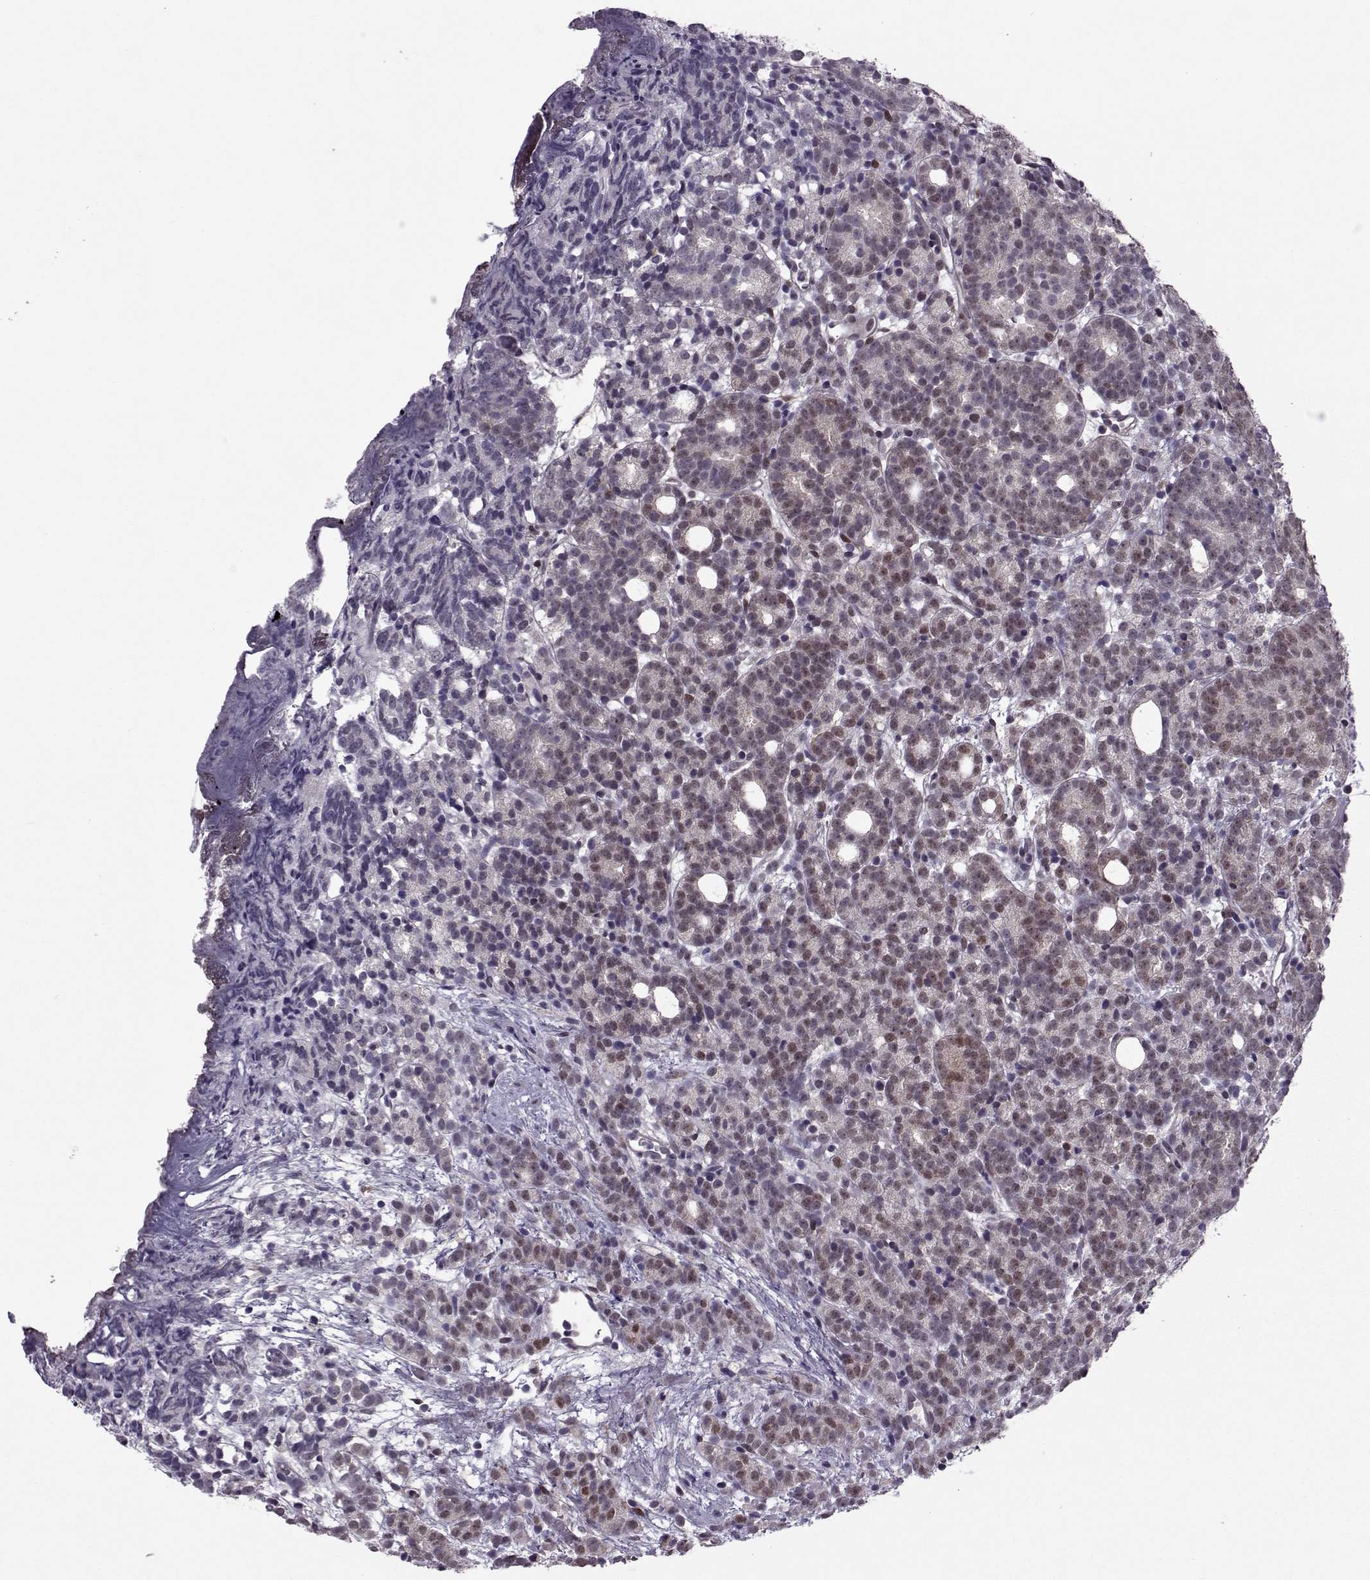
{"staining": {"intensity": "weak", "quantity": "25%-75%", "location": "nuclear"}, "tissue": "prostate cancer", "cell_type": "Tumor cells", "image_type": "cancer", "snomed": [{"axis": "morphology", "description": "Adenocarcinoma, High grade"}, {"axis": "topography", "description": "Prostate"}], "caption": "There is low levels of weak nuclear staining in tumor cells of prostate cancer, as demonstrated by immunohistochemical staining (brown color).", "gene": "CDK4", "patient": {"sex": "male", "age": 53}}